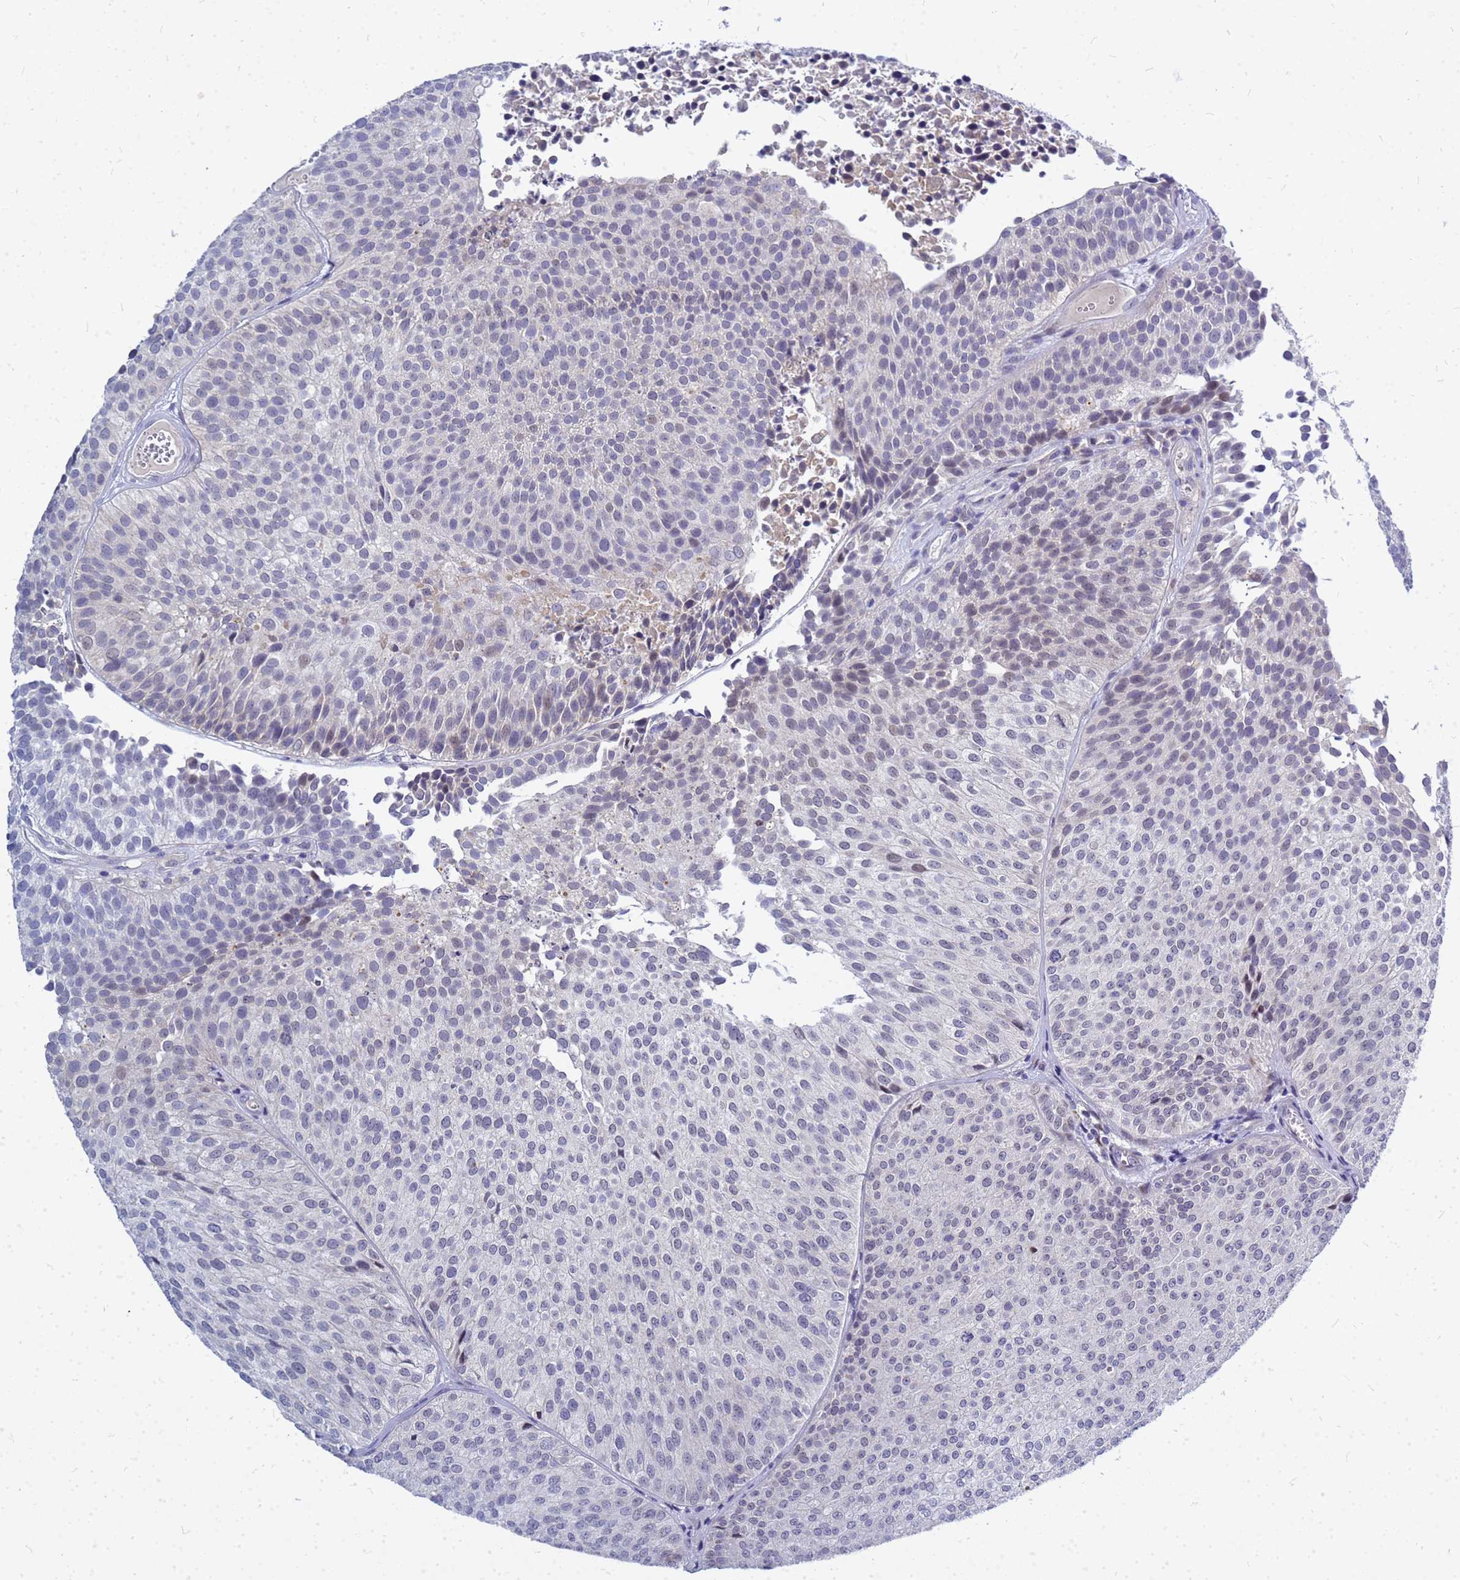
{"staining": {"intensity": "negative", "quantity": "none", "location": "none"}, "tissue": "urothelial cancer", "cell_type": "Tumor cells", "image_type": "cancer", "snomed": [{"axis": "morphology", "description": "Urothelial carcinoma, Low grade"}, {"axis": "topography", "description": "Urinary bladder"}], "caption": "This is a micrograph of immunohistochemistry staining of urothelial cancer, which shows no staining in tumor cells.", "gene": "SRGAP3", "patient": {"sex": "male", "age": 84}}